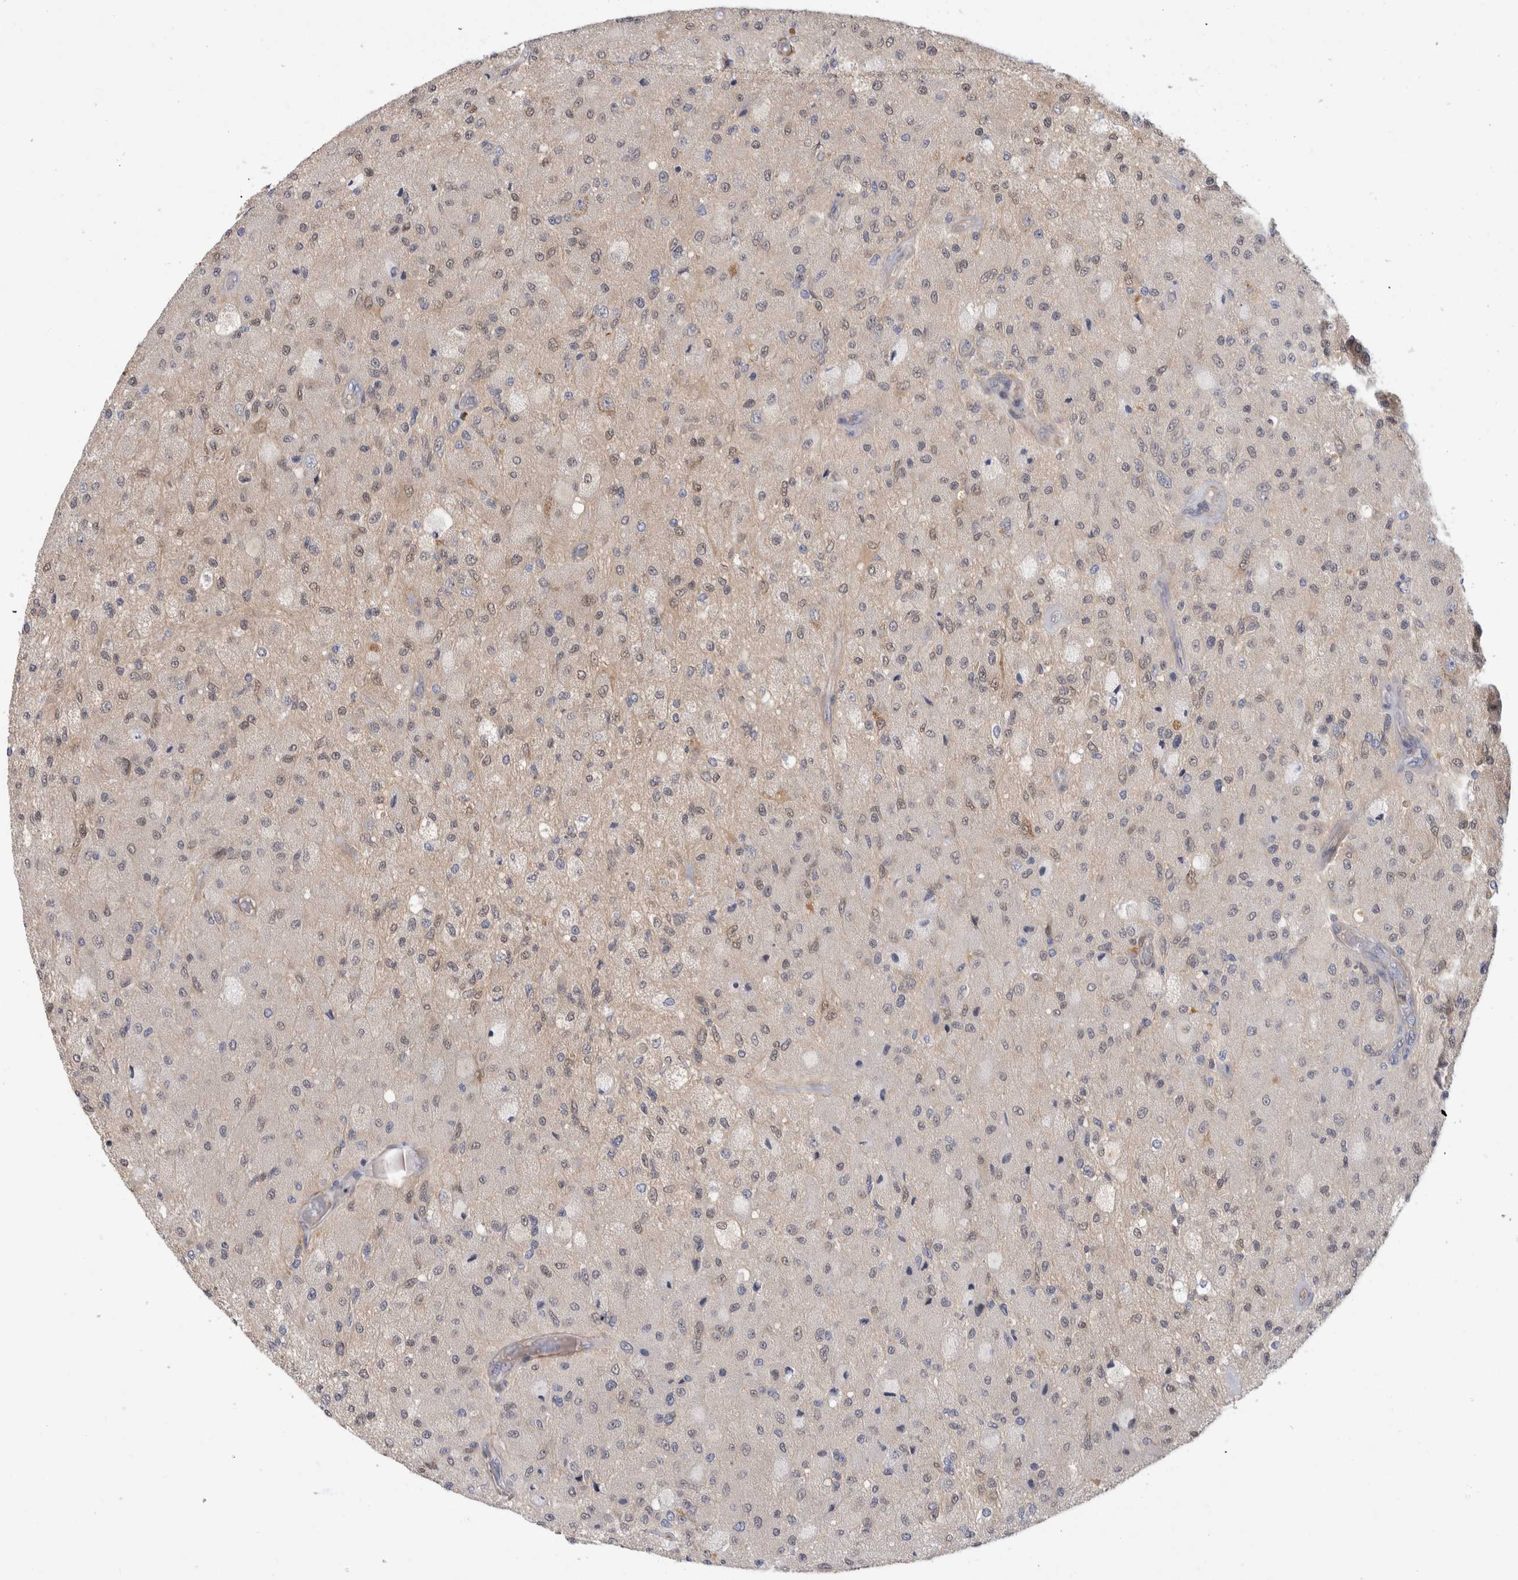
{"staining": {"intensity": "weak", "quantity": "<25%", "location": "nuclear"}, "tissue": "glioma", "cell_type": "Tumor cells", "image_type": "cancer", "snomed": [{"axis": "morphology", "description": "Normal tissue, NOS"}, {"axis": "morphology", "description": "Glioma, malignant, High grade"}, {"axis": "topography", "description": "Cerebral cortex"}], "caption": "High-grade glioma (malignant) was stained to show a protein in brown. There is no significant staining in tumor cells.", "gene": "PGM1", "patient": {"sex": "male", "age": 77}}